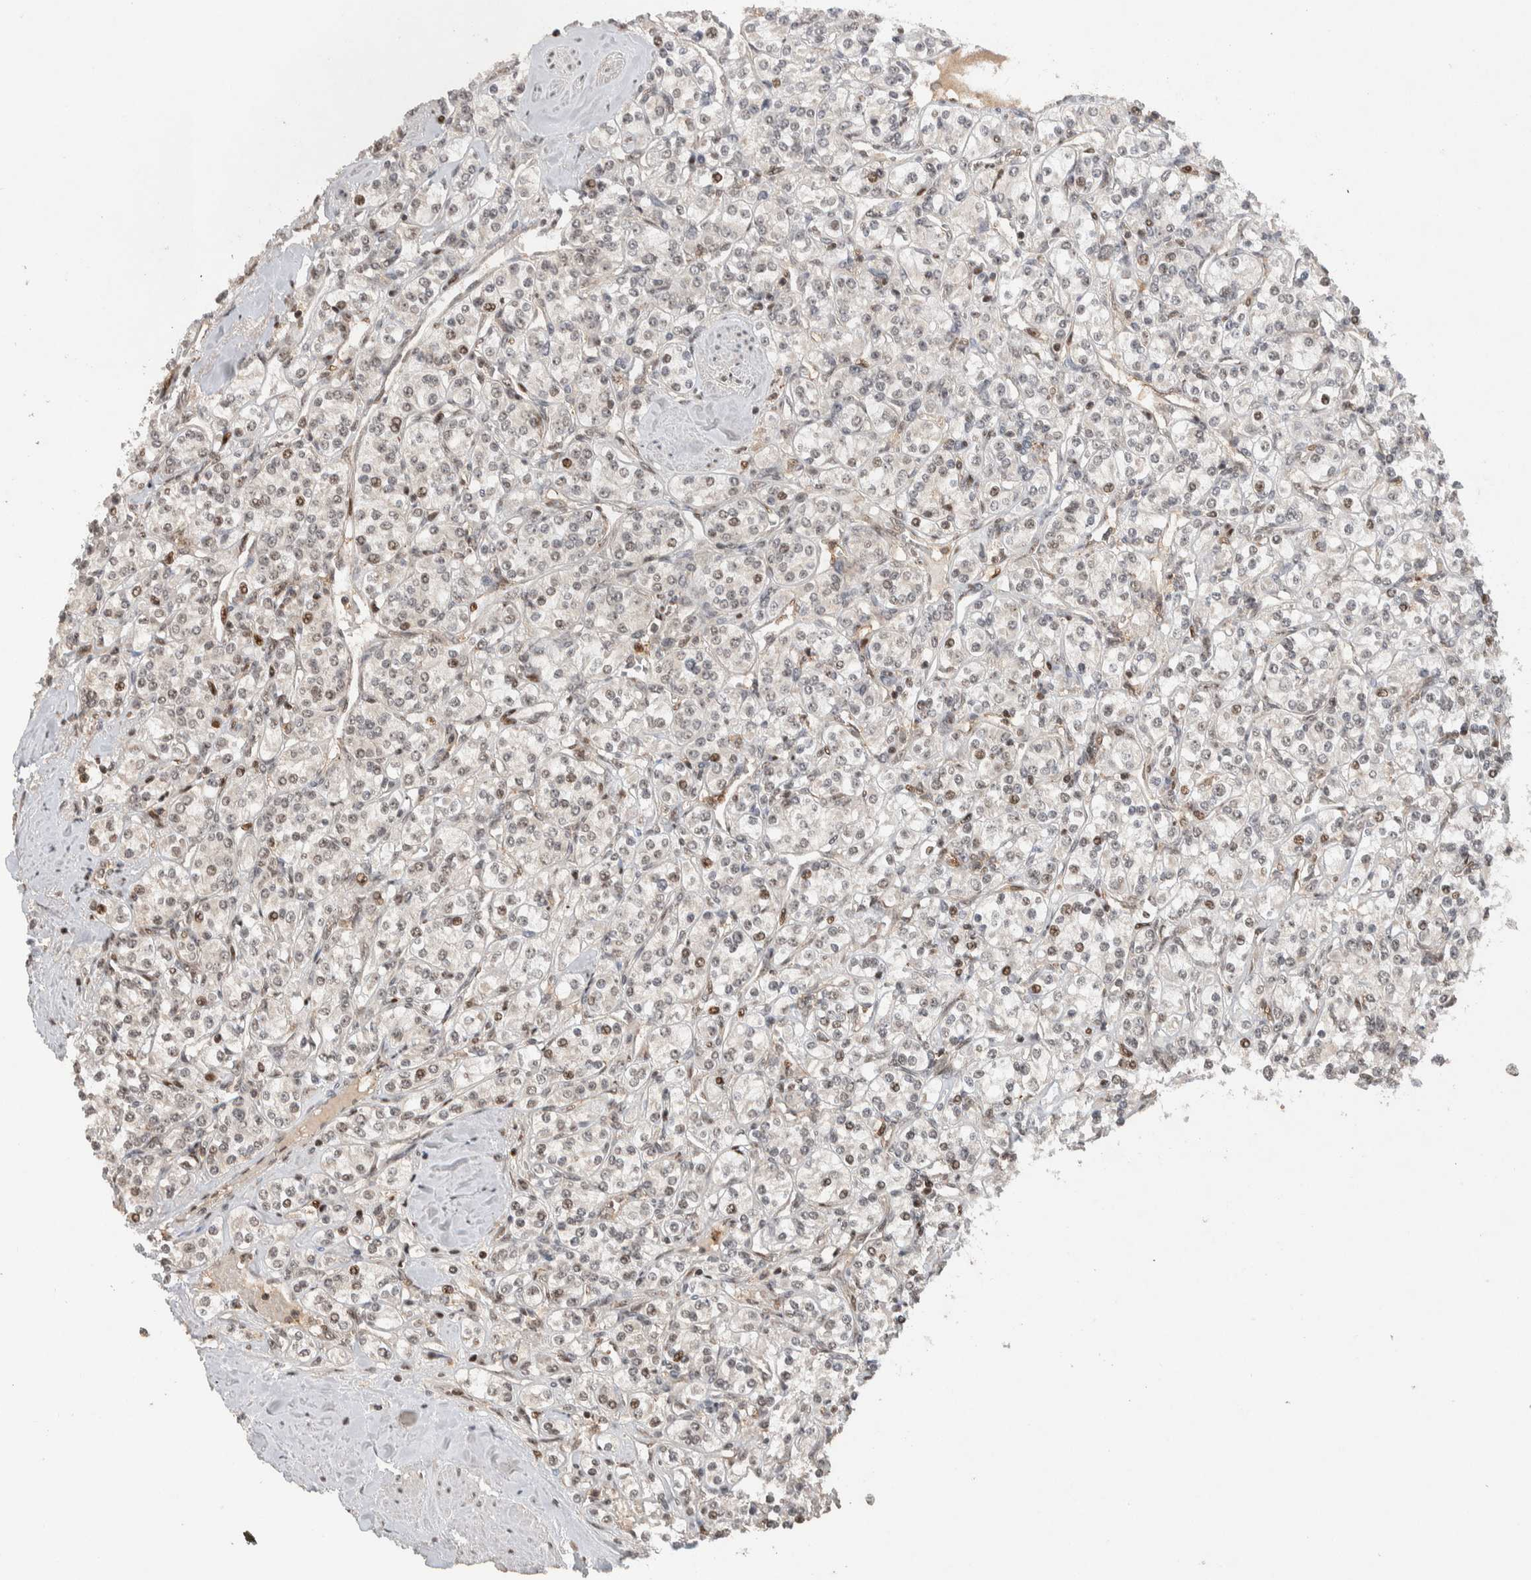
{"staining": {"intensity": "weak", "quantity": "<25%", "location": "nuclear"}, "tissue": "renal cancer", "cell_type": "Tumor cells", "image_type": "cancer", "snomed": [{"axis": "morphology", "description": "Adenocarcinoma, NOS"}, {"axis": "topography", "description": "Kidney"}], "caption": "A high-resolution micrograph shows IHC staining of adenocarcinoma (renal), which demonstrates no significant expression in tumor cells.", "gene": "ZNF521", "patient": {"sex": "male", "age": 77}}